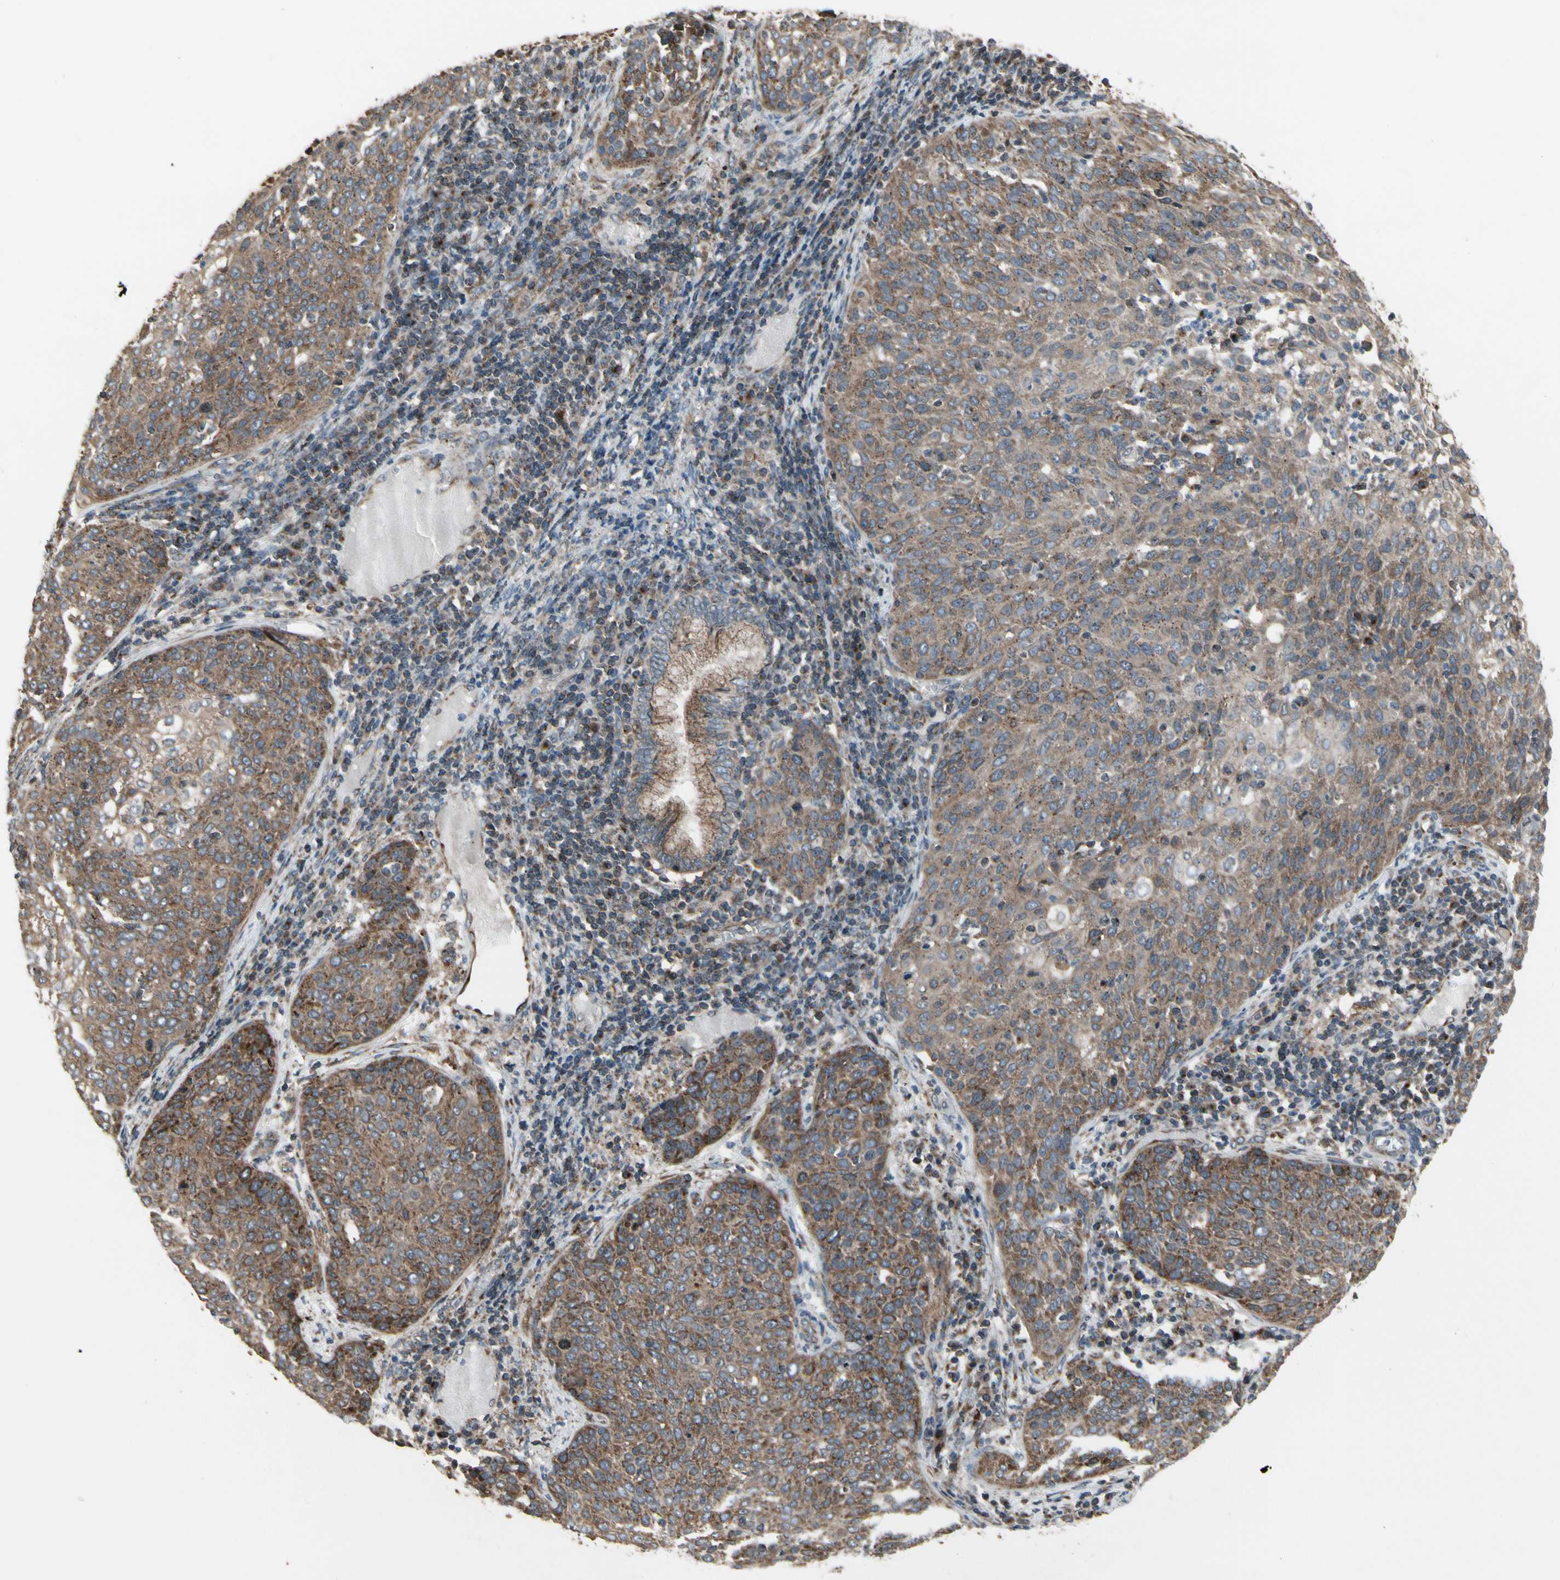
{"staining": {"intensity": "strong", "quantity": ">75%", "location": "cytoplasmic/membranous"}, "tissue": "cervical cancer", "cell_type": "Tumor cells", "image_type": "cancer", "snomed": [{"axis": "morphology", "description": "Squamous cell carcinoma, NOS"}, {"axis": "topography", "description": "Cervix"}], "caption": "Protein positivity by immunohistochemistry (IHC) reveals strong cytoplasmic/membranous positivity in about >75% of tumor cells in cervical cancer (squamous cell carcinoma). (Stains: DAB (3,3'-diaminobenzidine) in brown, nuclei in blue, Microscopy: brightfield microscopy at high magnification).", "gene": "SLC39A9", "patient": {"sex": "female", "age": 38}}